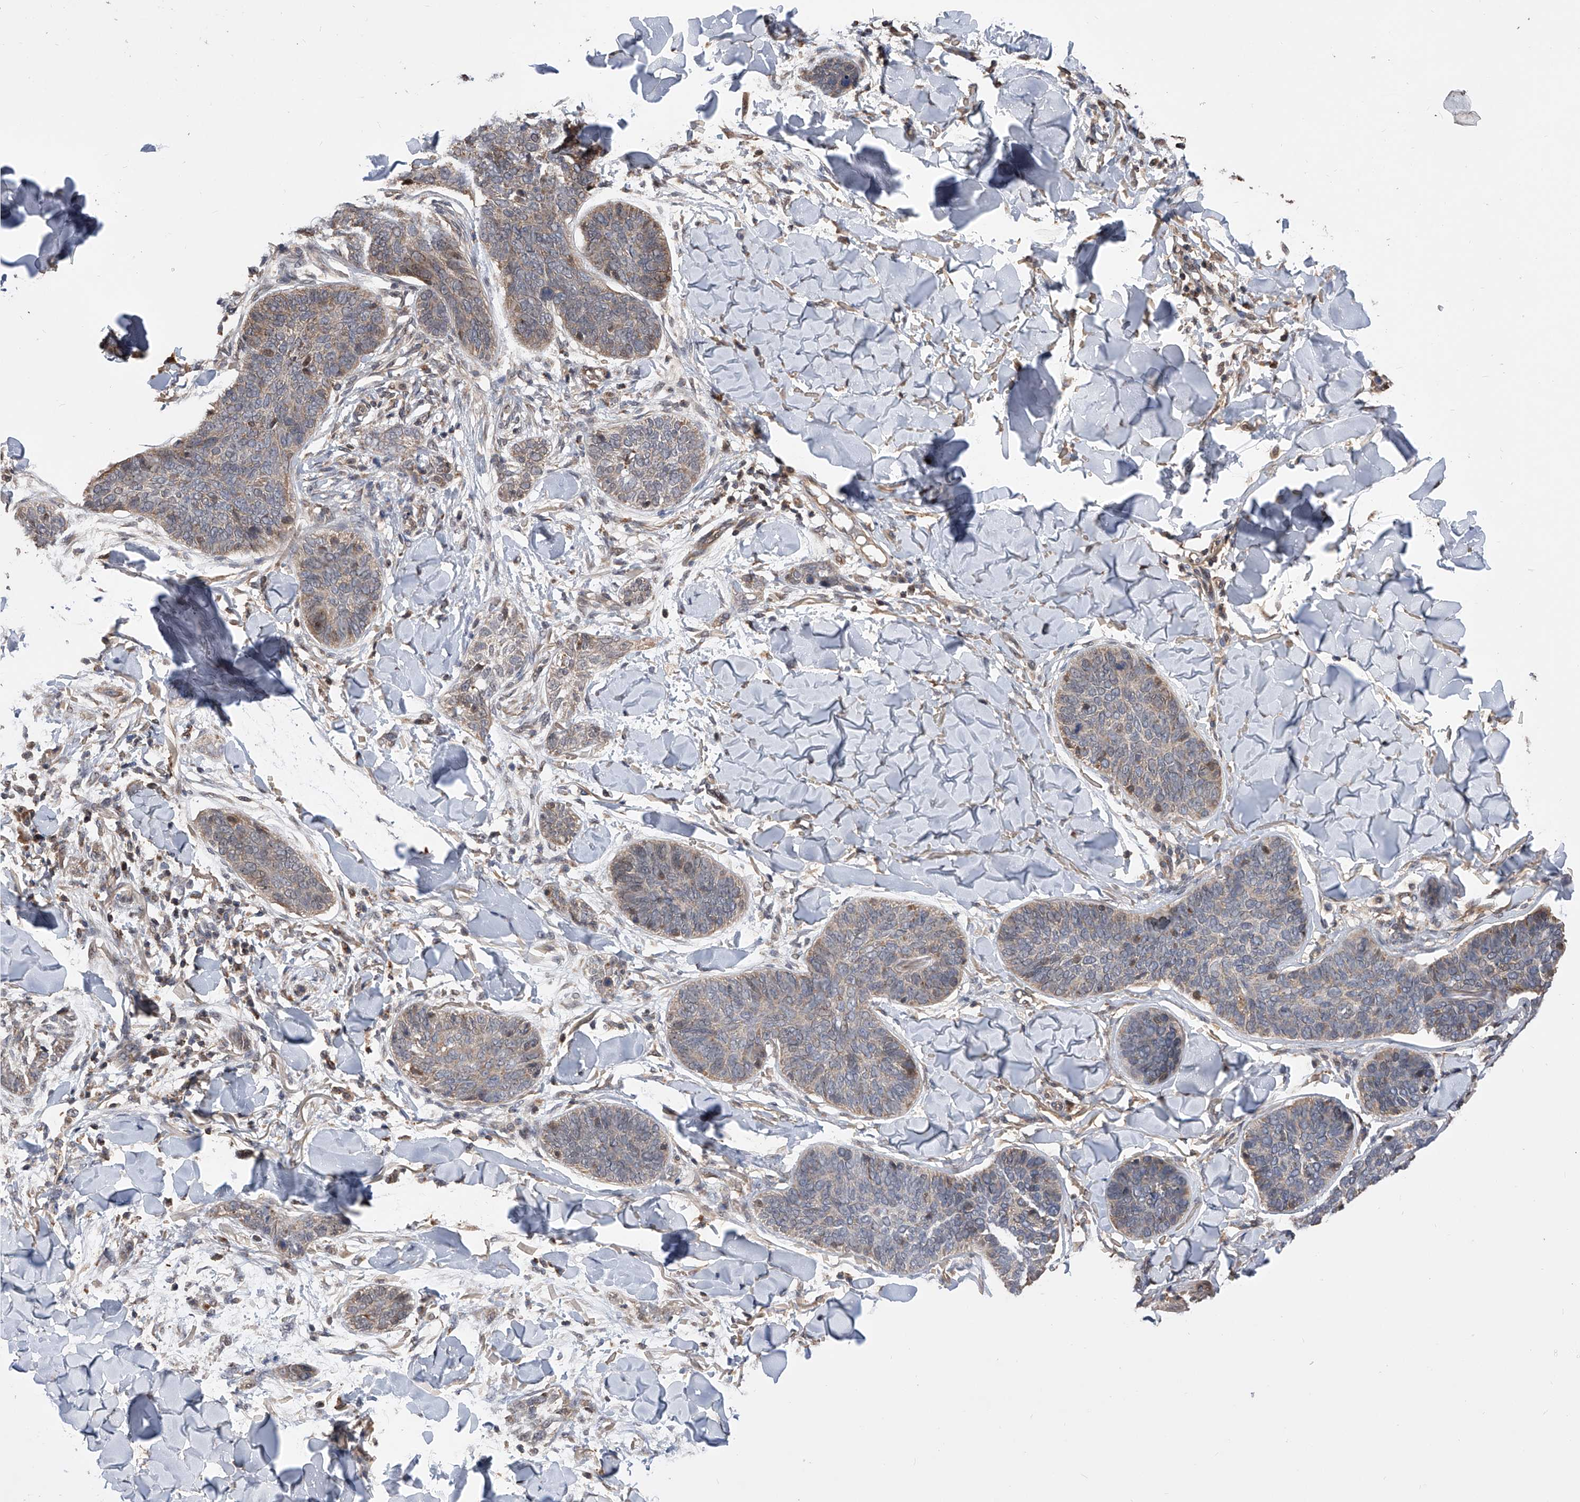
{"staining": {"intensity": "weak", "quantity": "25%-75%", "location": "cytoplasmic/membranous,nuclear"}, "tissue": "skin cancer", "cell_type": "Tumor cells", "image_type": "cancer", "snomed": [{"axis": "morphology", "description": "Basal cell carcinoma"}, {"axis": "topography", "description": "Skin"}], "caption": "Immunohistochemistry (IHC) of human basal cell carcinoma (skin) displays low levels of weak cytoplasmic/membranous and nuclear staining in about 25%-75% of tumor cells.", "gene": "GMDS", "patient": {"sex": "male", "age": 85}}